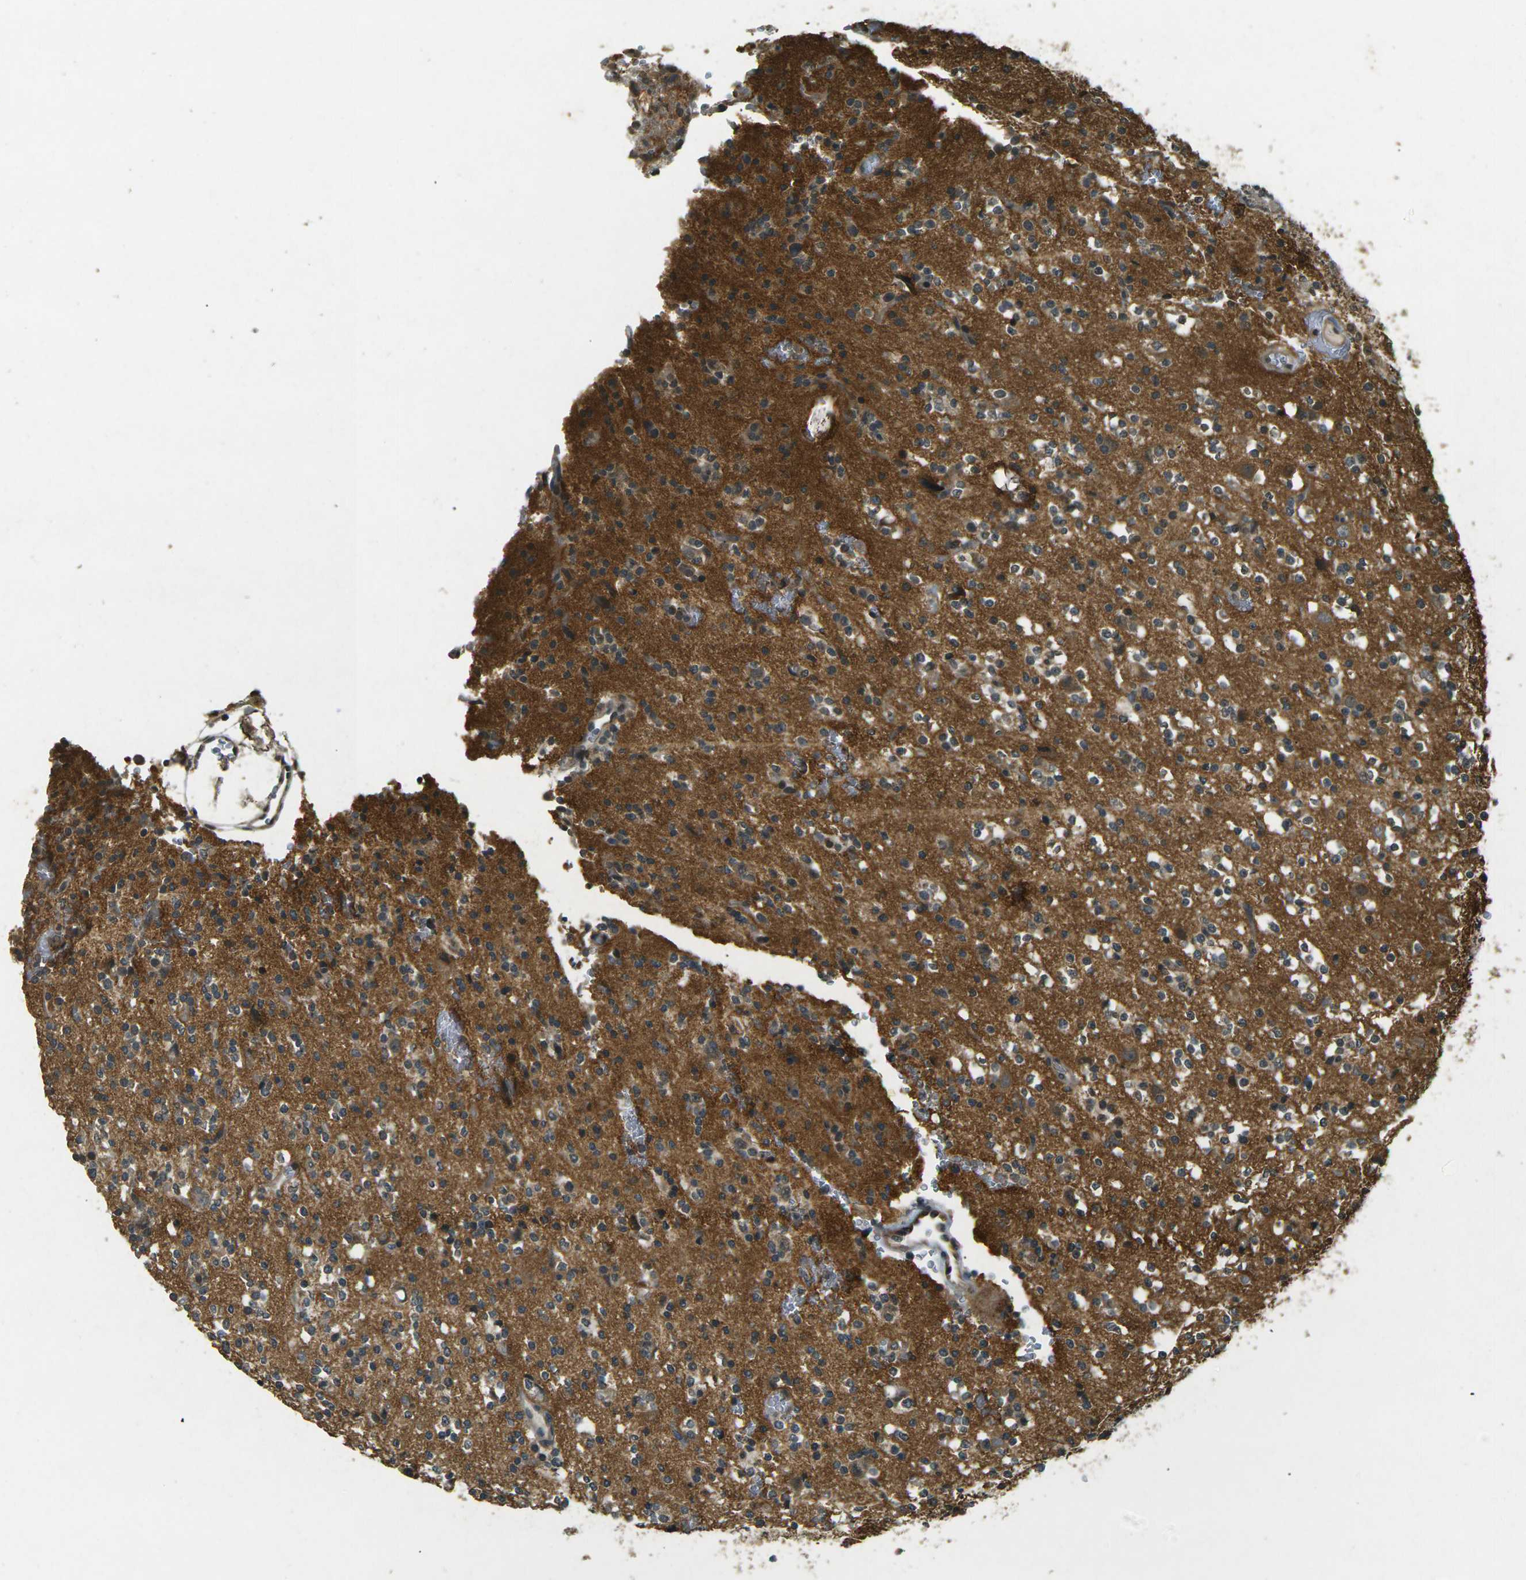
{"staining": {"intensity": "strong", "quantity": "<25%", "location": "cytoplasmic/membranous"}, "tissue": "glioma", "cell_type": "Tumor cells", "image_type": "cancer", "snomed": [{"axis": "morphology", "description": "Glioma, malignant, High grade"}, {"axis": "topography", "description": "Brain"}], "caption": "Immunohistochemical staining of human malignant glioma (high-grade) displays strong cytoplasmic/membranous protein staining in approximately <25% of tumor cells. The protein of interest is shown in brown color, while the nuclei are stained blue.", "gene": "PDE2A", "patient": {"sex": "male", "age": 47}}